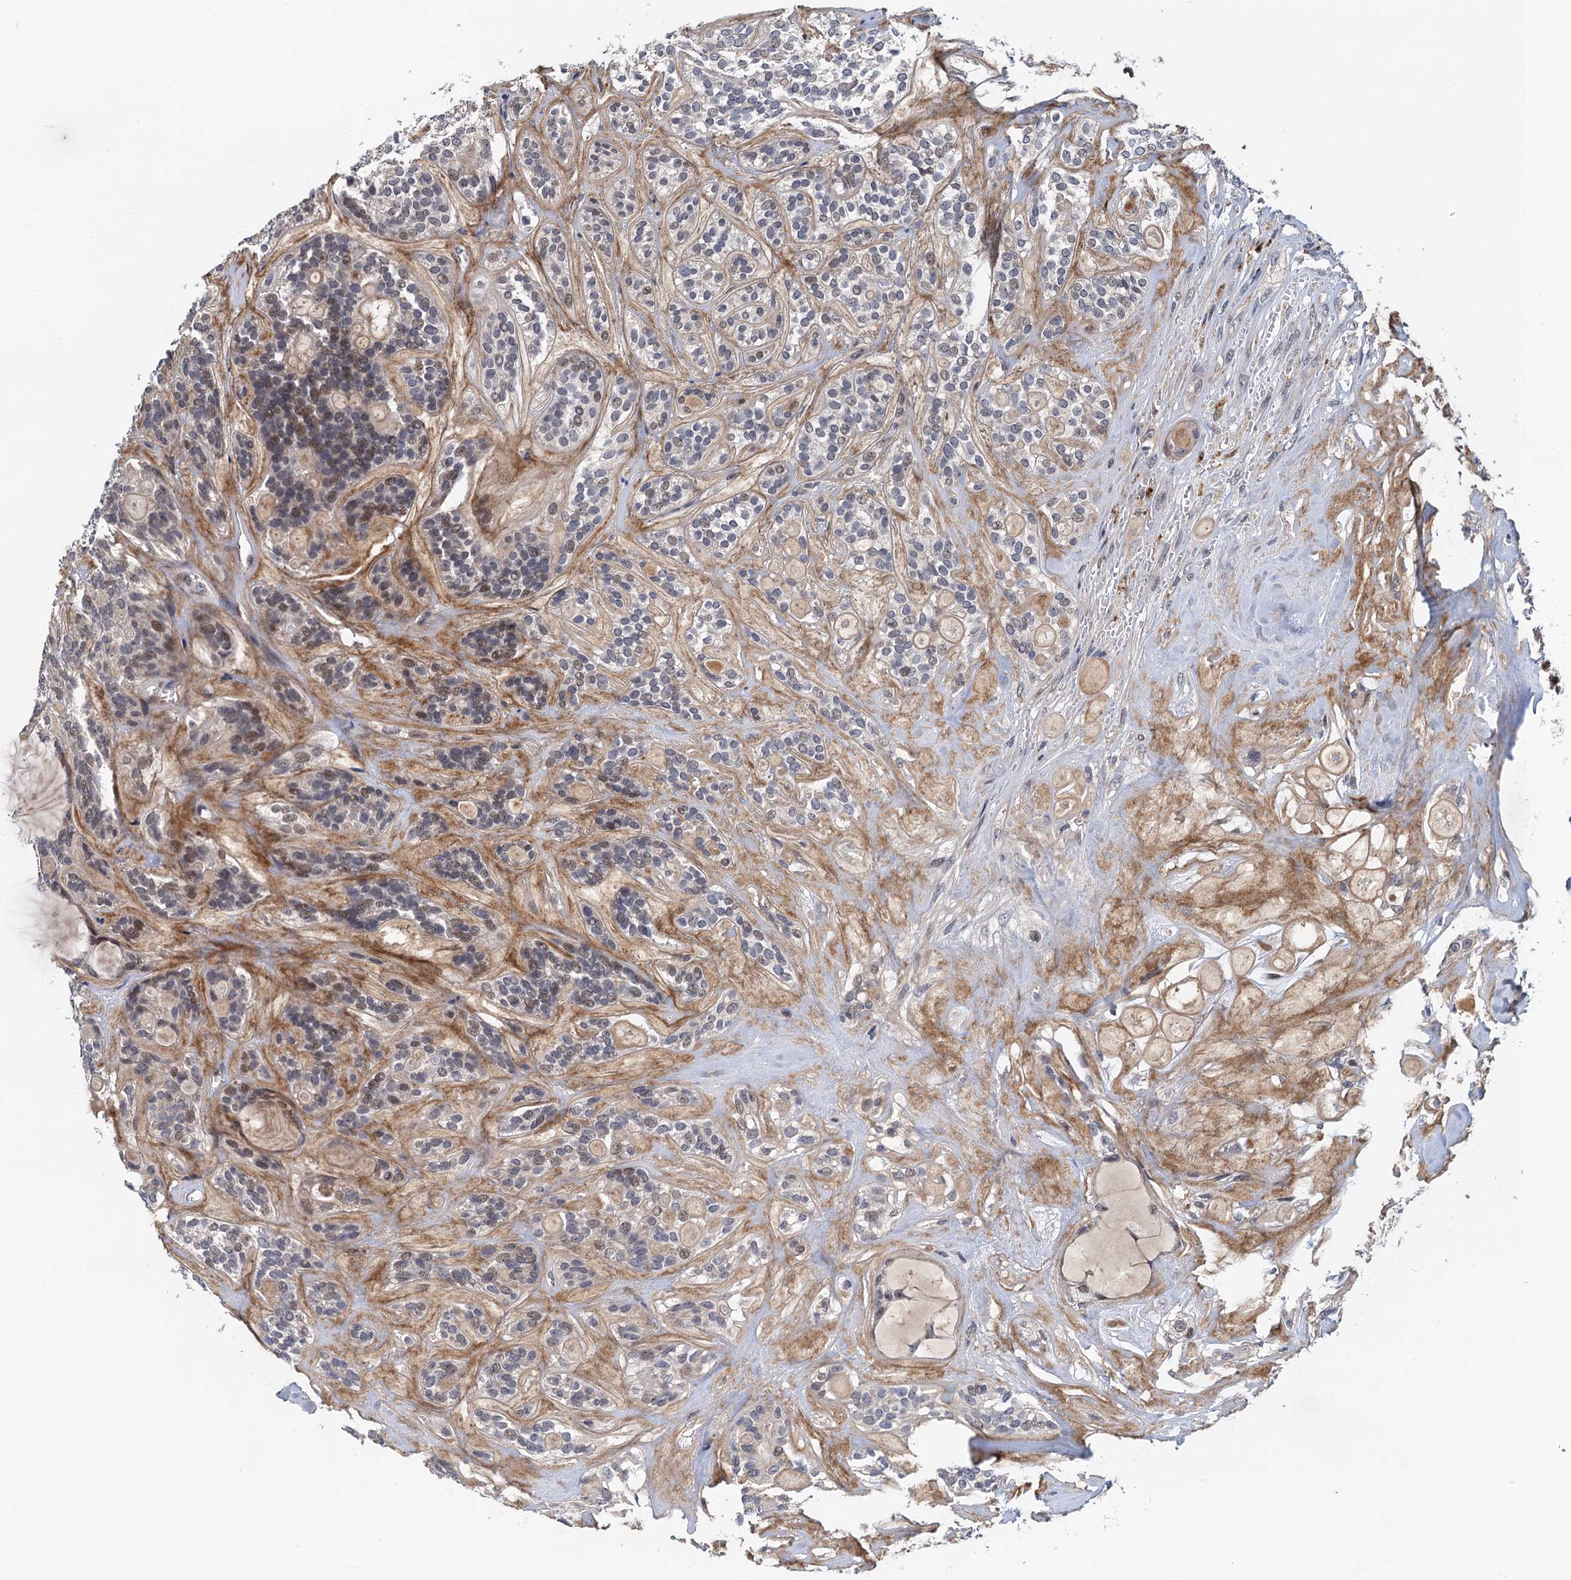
{"staining": {"intensity": "weak", "quantity": "<25%", "location": "nuclear"}, "tissue": "head and neck cancer", "cell_type": "Tumor cells", "image_type": "cancer", "snomed": [{"axis": "morphology", "description": "Adenocarcinoma, NOS"}, {"axis": "topography", "description": "Head-Neck"}], "caption": "This is an immunohistochemistry histopathology image of human head and neck cancer (adenocarcinoma). There is no staining in tumor cells.", "gene": "MDM1", "patient": {"sex": "male", "age": 66}}